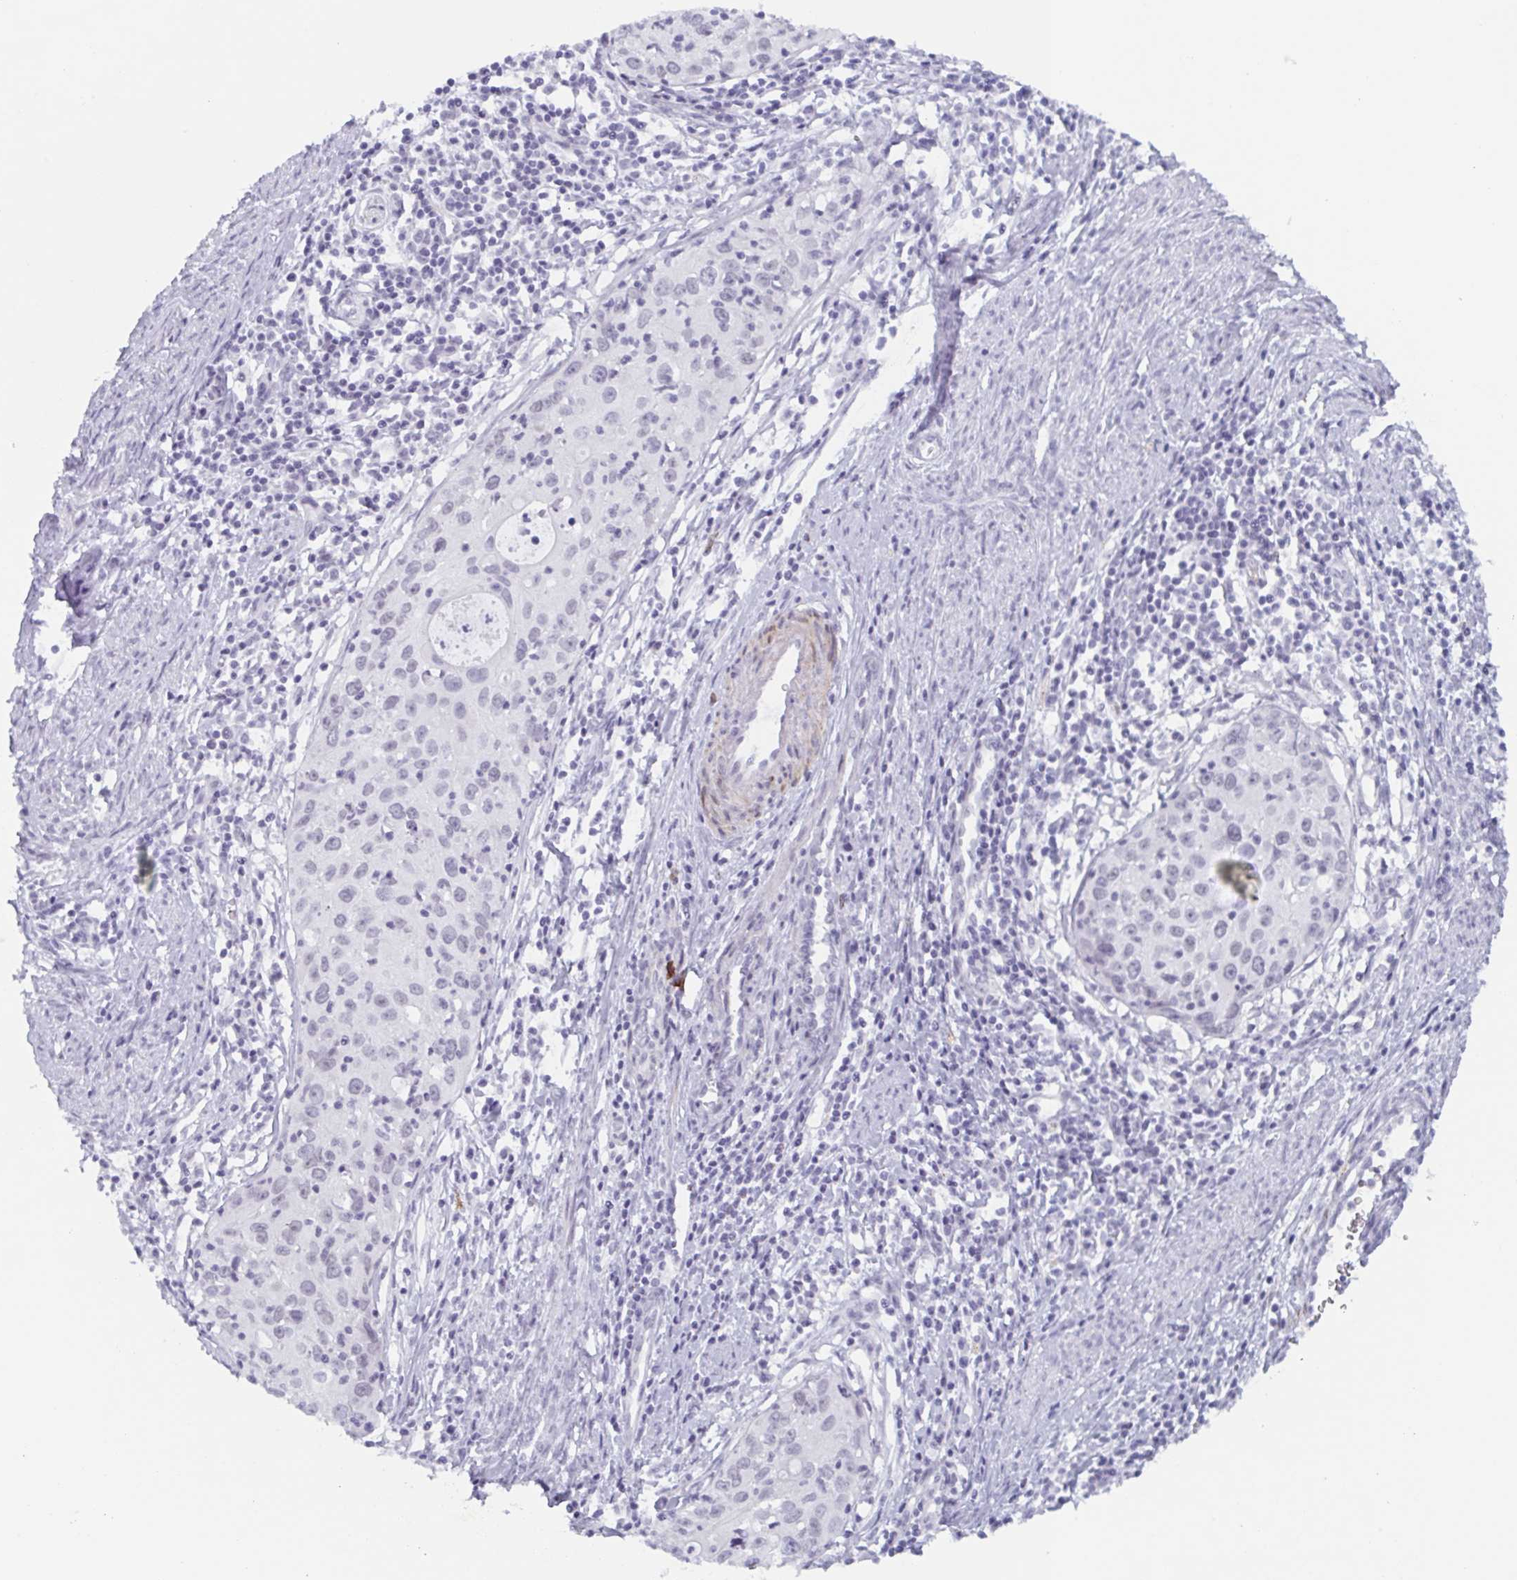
{"staining": {"intensity": "negative", "quantity": "none", "location": "none"}, "tissue": "cervical cancer", "cell_type": "Tumor cells", "image_type": "cancer", "snomed": [{"axis": "morphology", "description": "Squamous cell carcinoma, NOS"}, {"axis": "topography", "description": "Cervix"}], "caption": "Squamous cell carcinoma (cervical) was stained to show a protein in brown. There is no significant staining in tumor cells.", "gene": "ZFP64", "patient": {"sex": "female", "age": 40}}